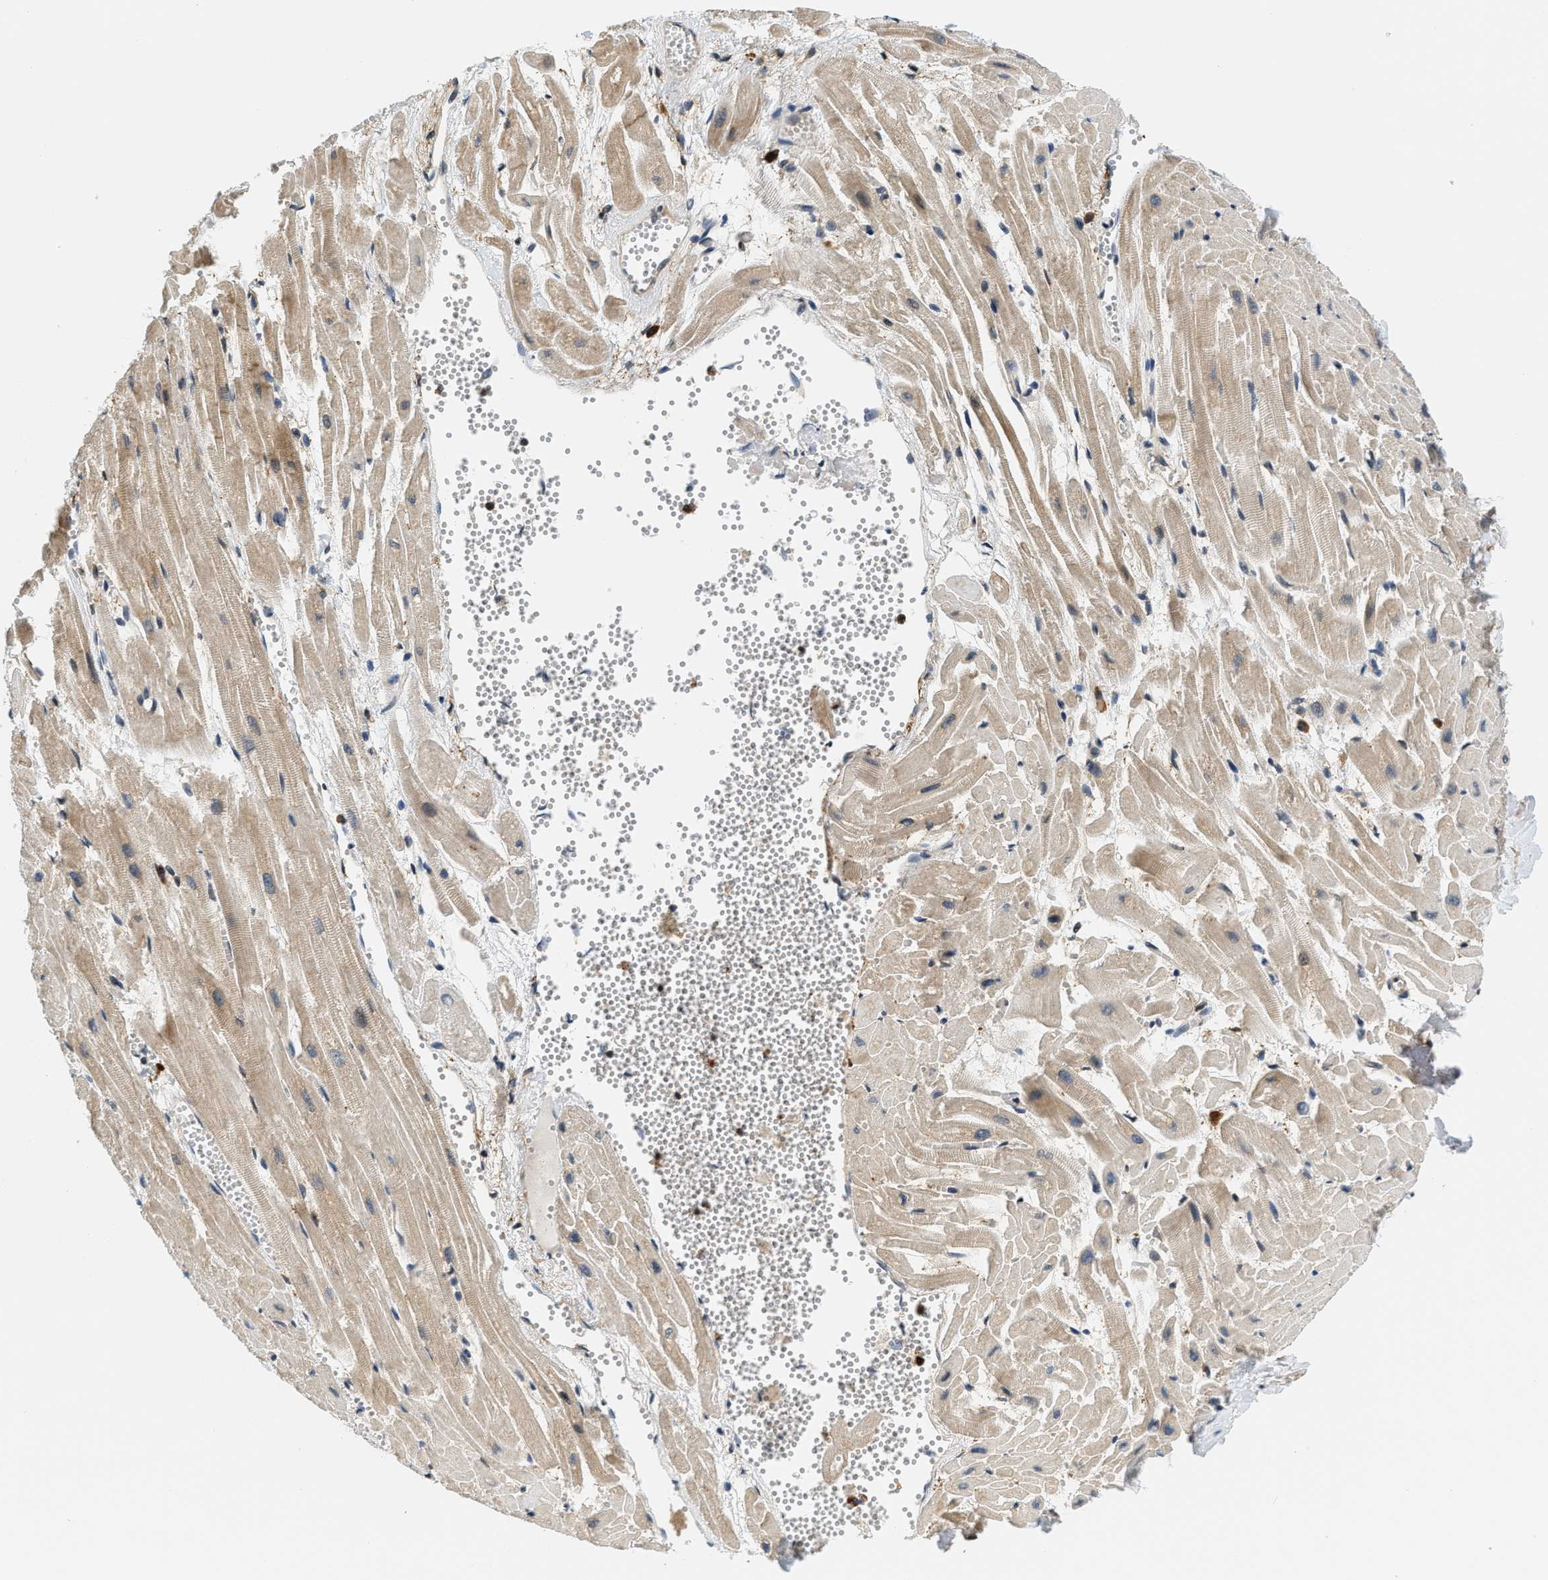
{"staining": {"intensity": "weak", "quantity": "25%-75%", "location": "cytoplasmic/membranous"}, "tissue": "heart muscle", "cell_type": "Cardiomyocytes", "image_type": "normal", "snomed": [{"axis": "morphology", "description": "Normal tissue, NOS"}, {"axis": "topography", "description": "Heart"}], "caption": "IHC staining of benign heart muscle, which demonstrates low levels of weak cytoplasmic/membranous staining in about 25%-75% of cardiomyocytes indicating weak cytoplasmic/membranous protein staining. The staining was performed using DAB (brown) for protein detection and nuclei were counterstained in hematoxylin (blue).", "gene": "KMT2A", "patient": {"sex": "female", "age": 19}}